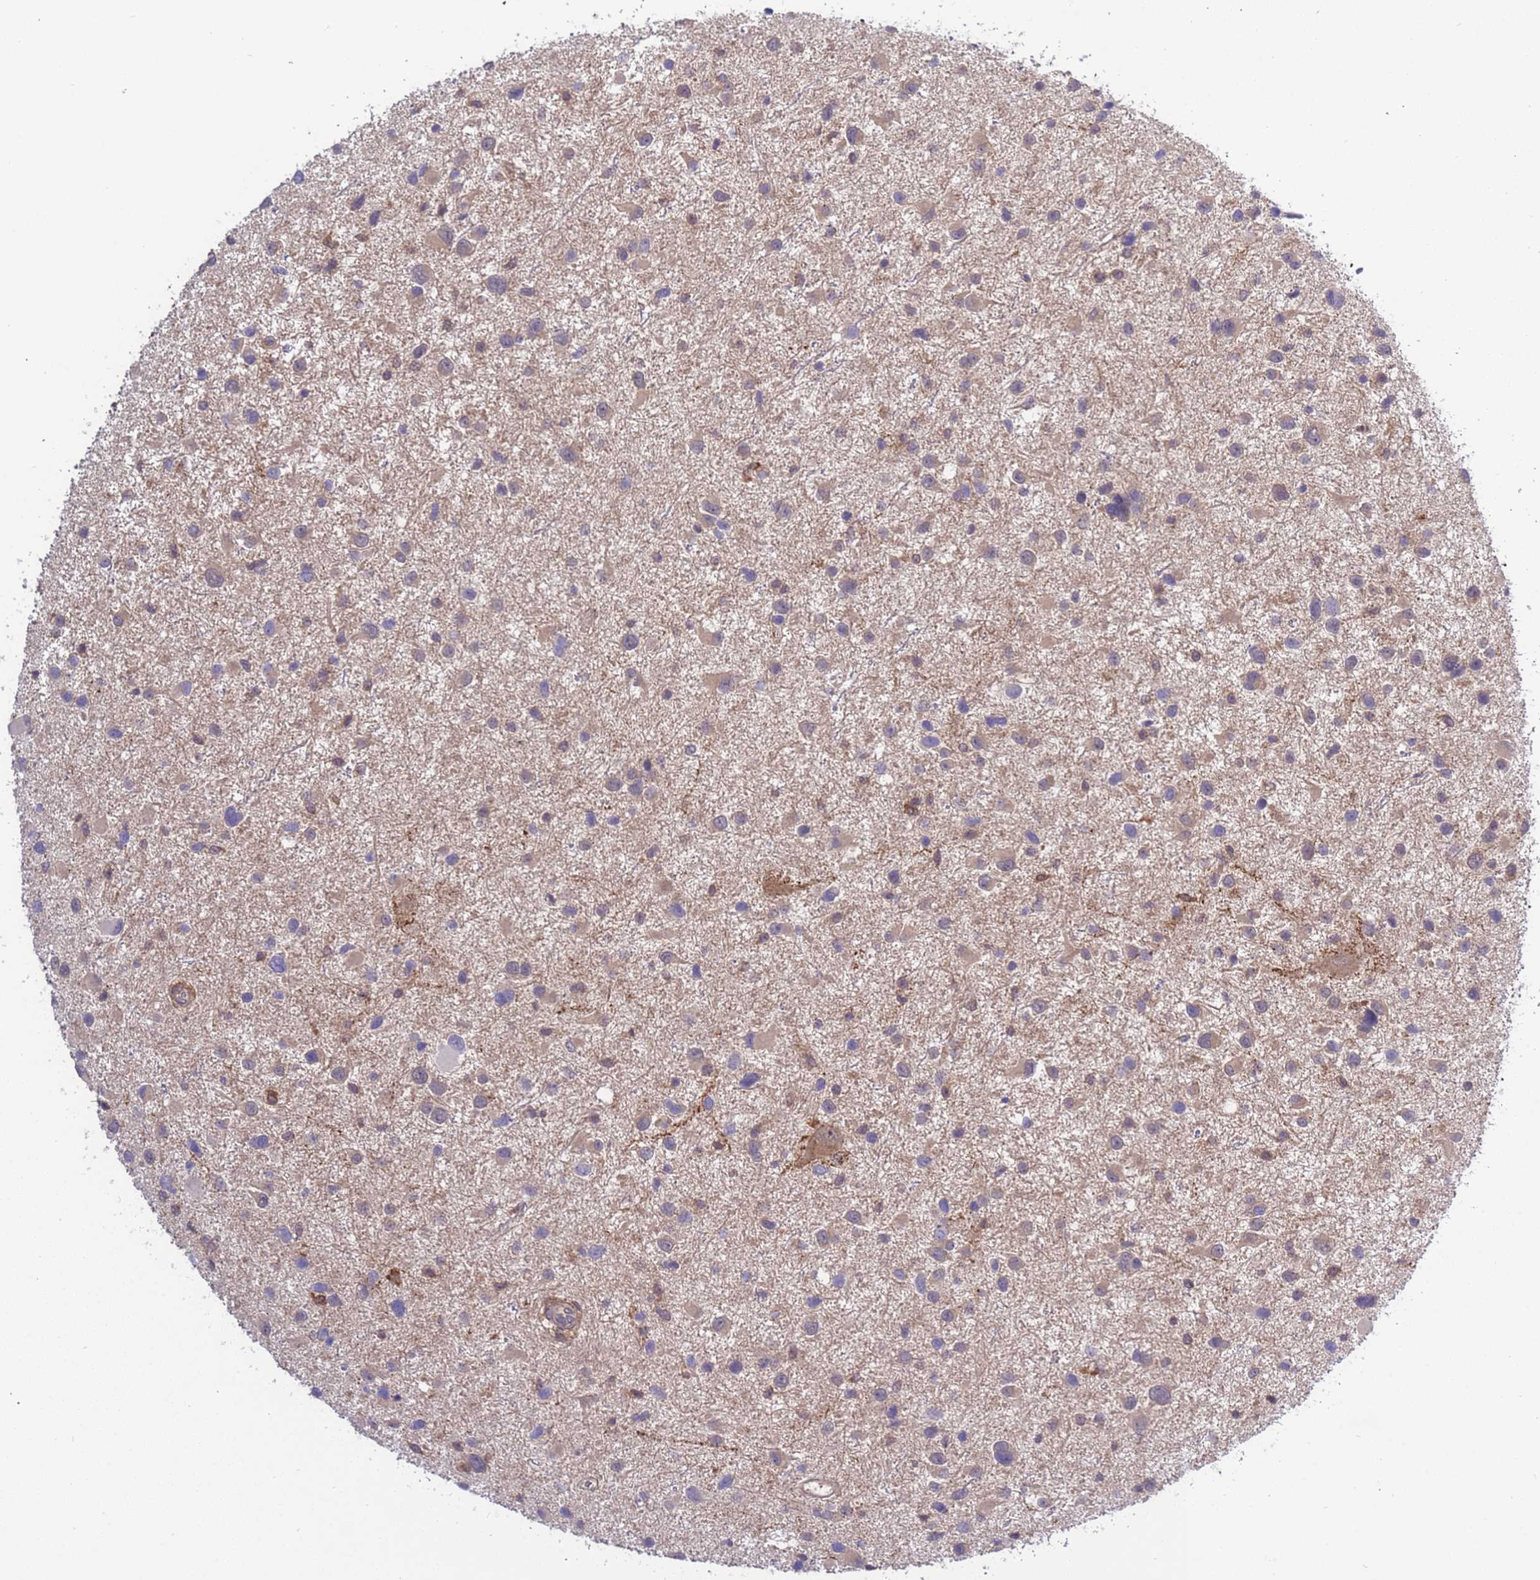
{"staining": {"intensity": "weak", "quantity": "<25%", "location": "cytoplasmic/membranous"}, "tissue": "glioma", "cell_type": "Tumor cells", "image_type": "cancer", "snomed": [{"axis": "morphology", "description": "Glioma, malignant, Low grade"}, {"axis": "topography", "description": "Brain"}], "caption": "There is no significant positivity in tumor cells of glioma.", "gene": "FOXRED1", "patient": {"sex": "female", "age": 32}}